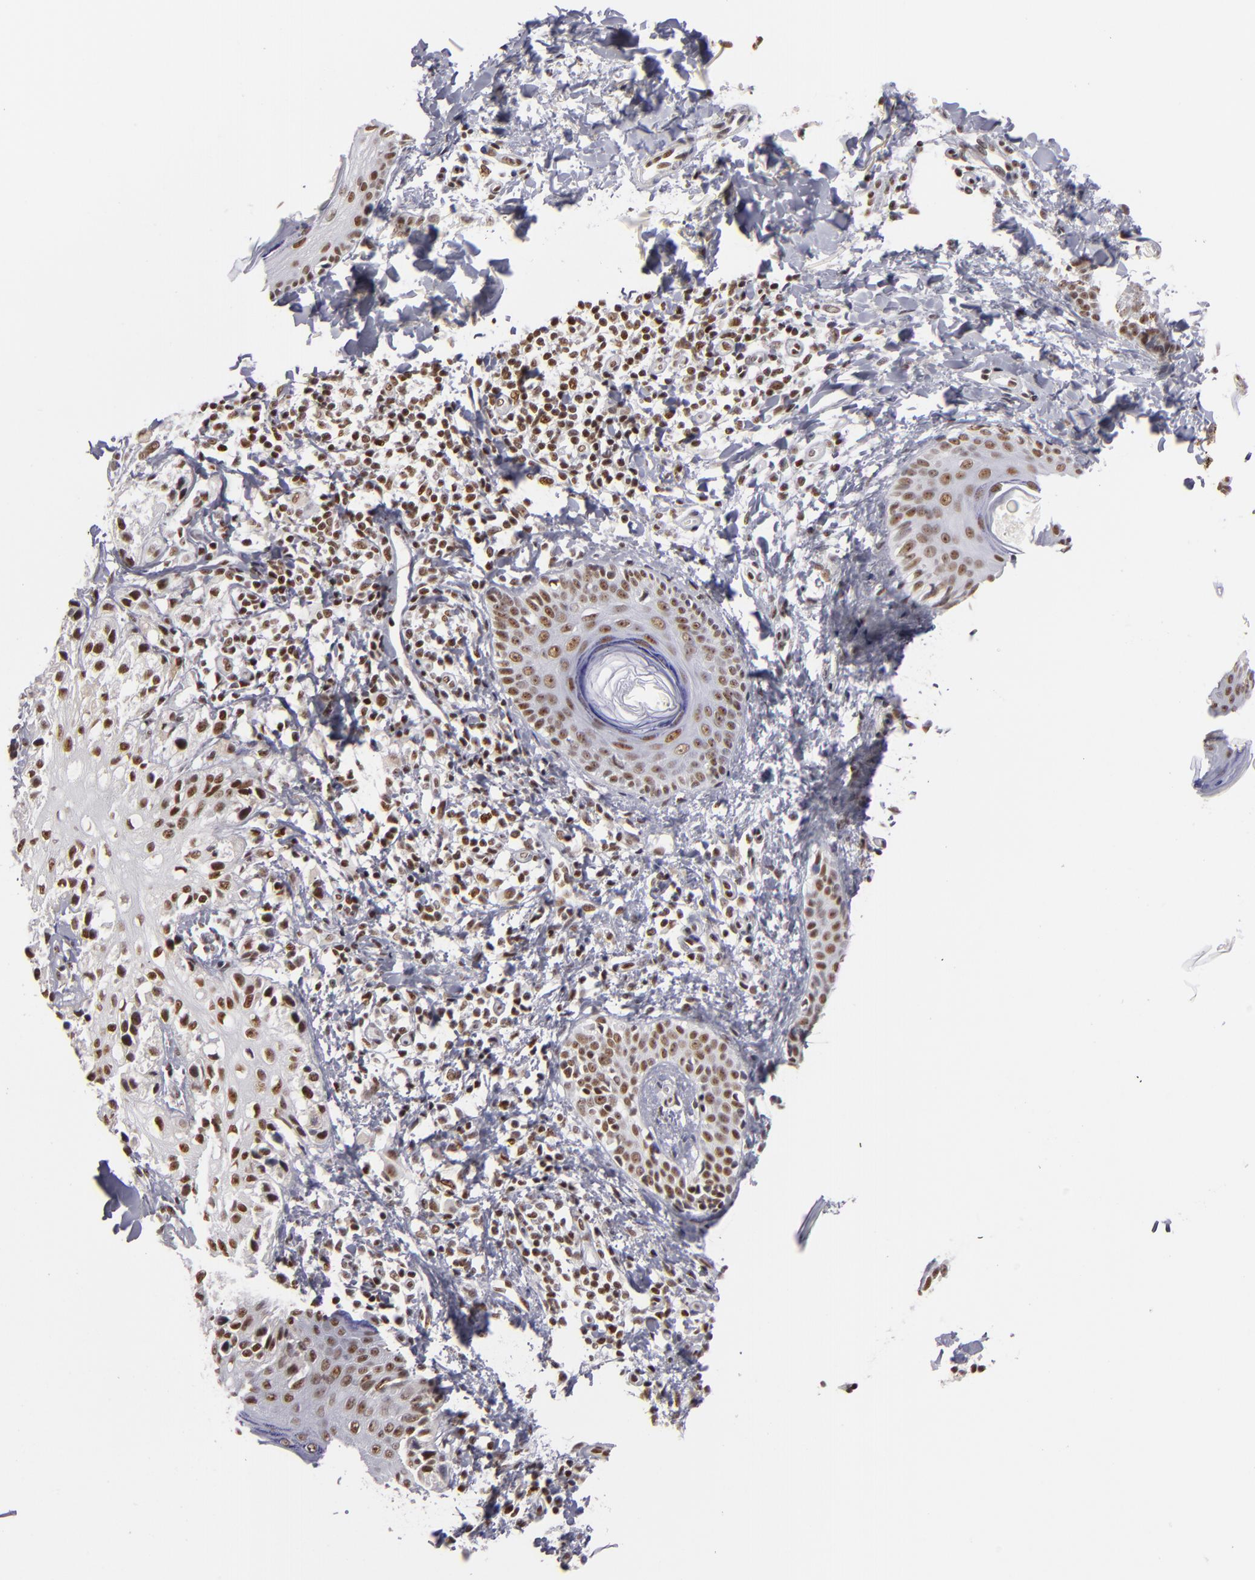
{"staining": {"intensity": "moderate", "quantity": ">75%", "location": "nuclear"}, "tissue": "melanoma", "cell_type": "Tumor cells", "image_type": "cancer", "snomed": [{"axis": "morphology", "description": "Malignant melanoma, NOS"}, {"axis": "topography", "description": "Skin"}], "caption": "Malignant melanoma stained for a protein demonstrates moderate nuclear positivity in tumor cells.", "gene": "DAXX", "patient": {"sex": "male", "age": 23}}